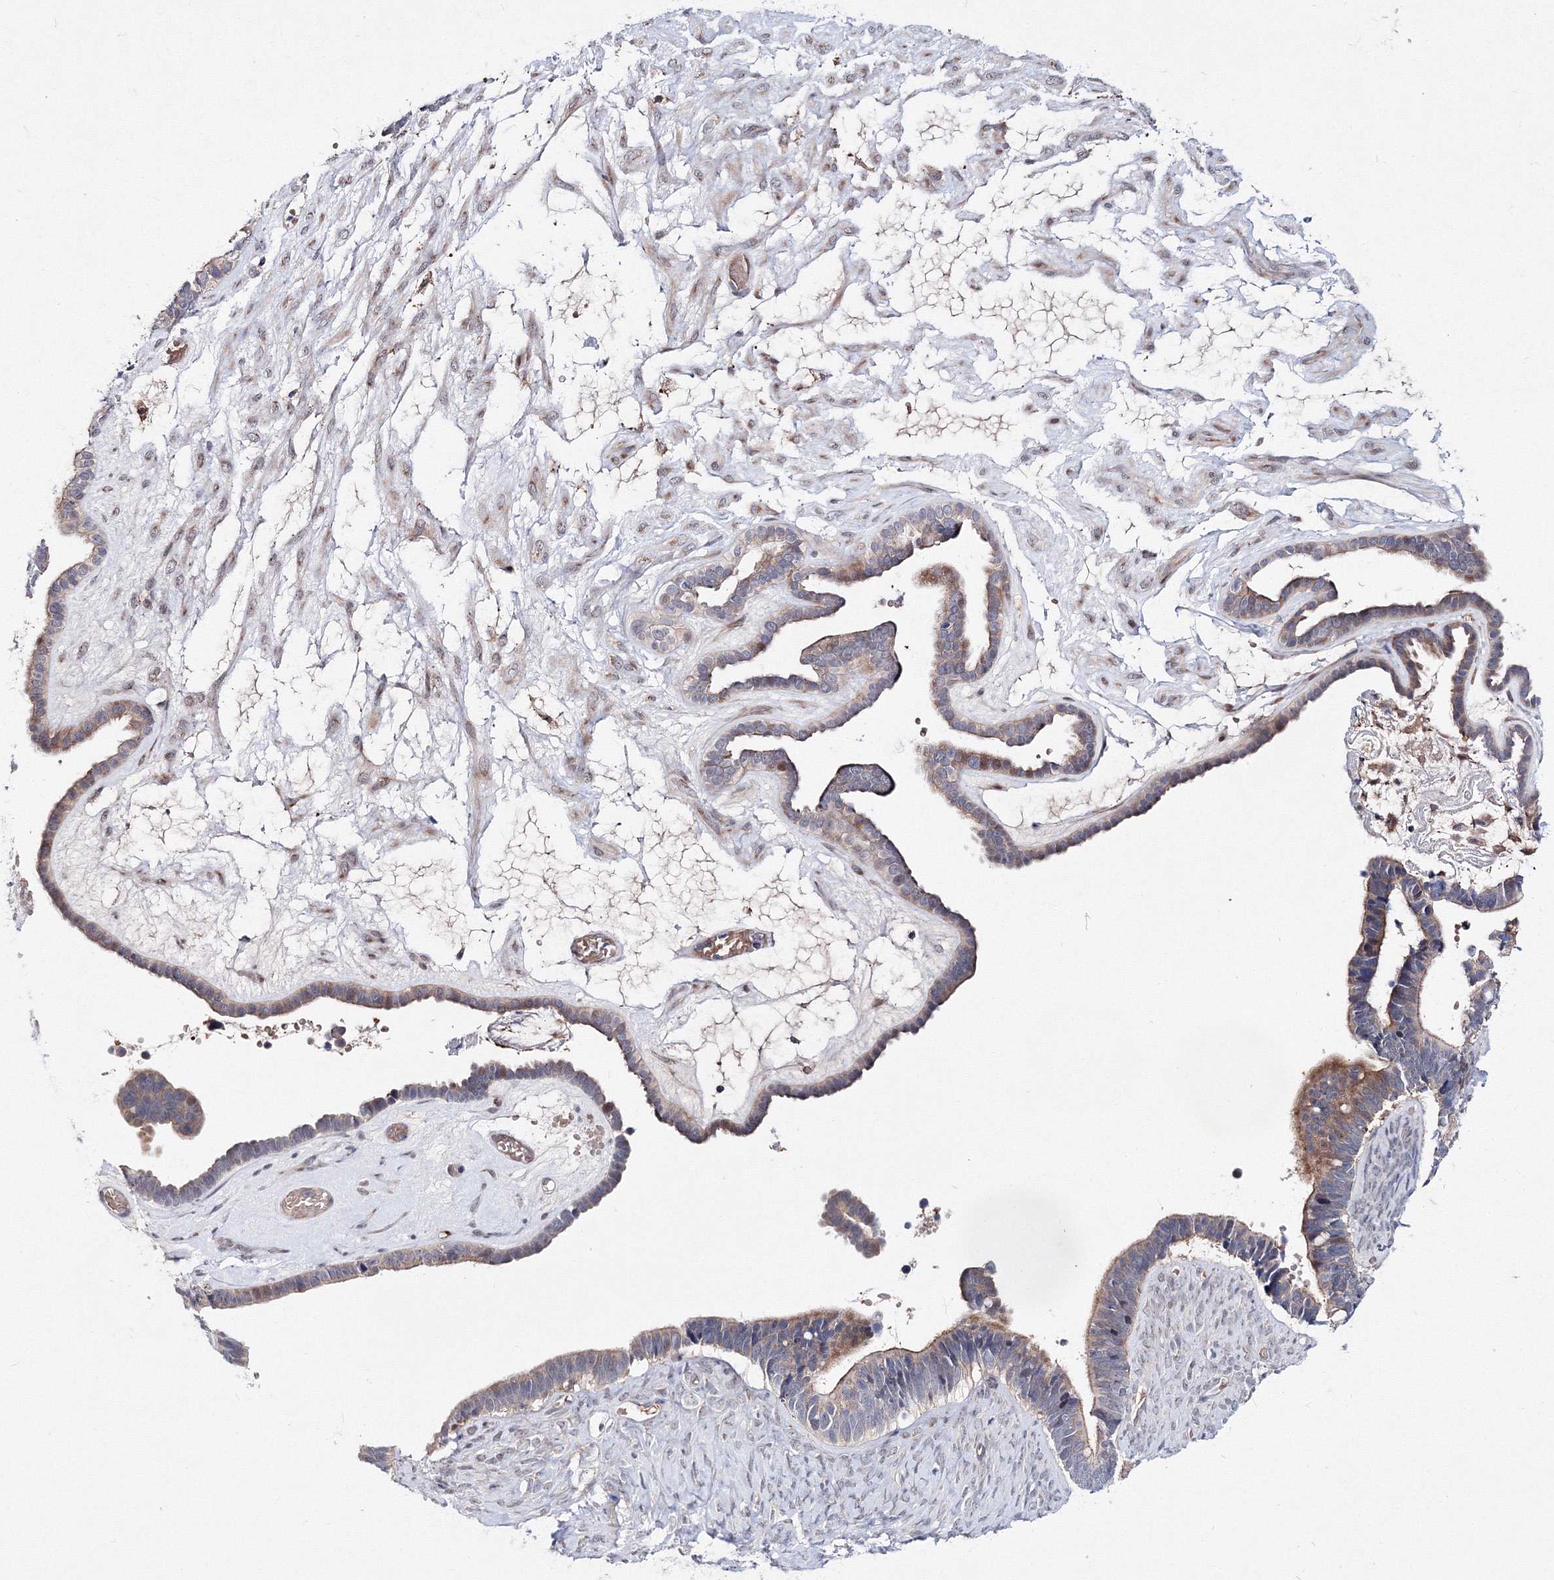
{"staining": {"intensity": "weak", "quantity": "25%-75%", "location": "cytoplasmic/membranous"}, "tissue": "ovarian cancer", "cell_type": "Tumor cells", "image_type": "cancer", "snomed": [{"axis": "morphology", "description": "Cystadenocarcinoma, serous, NOS"}, {"axis": "topography", "description": "Ovary"}], "caption": "The image shows a brown stain indicating the presence of a protein in the cytoplasmic/membranous of tumor cells in ovarian cancer (serous cystadenocarcinoma).", "gene": "C11orf52", "patient": {"sex": "female", "age": 56}}